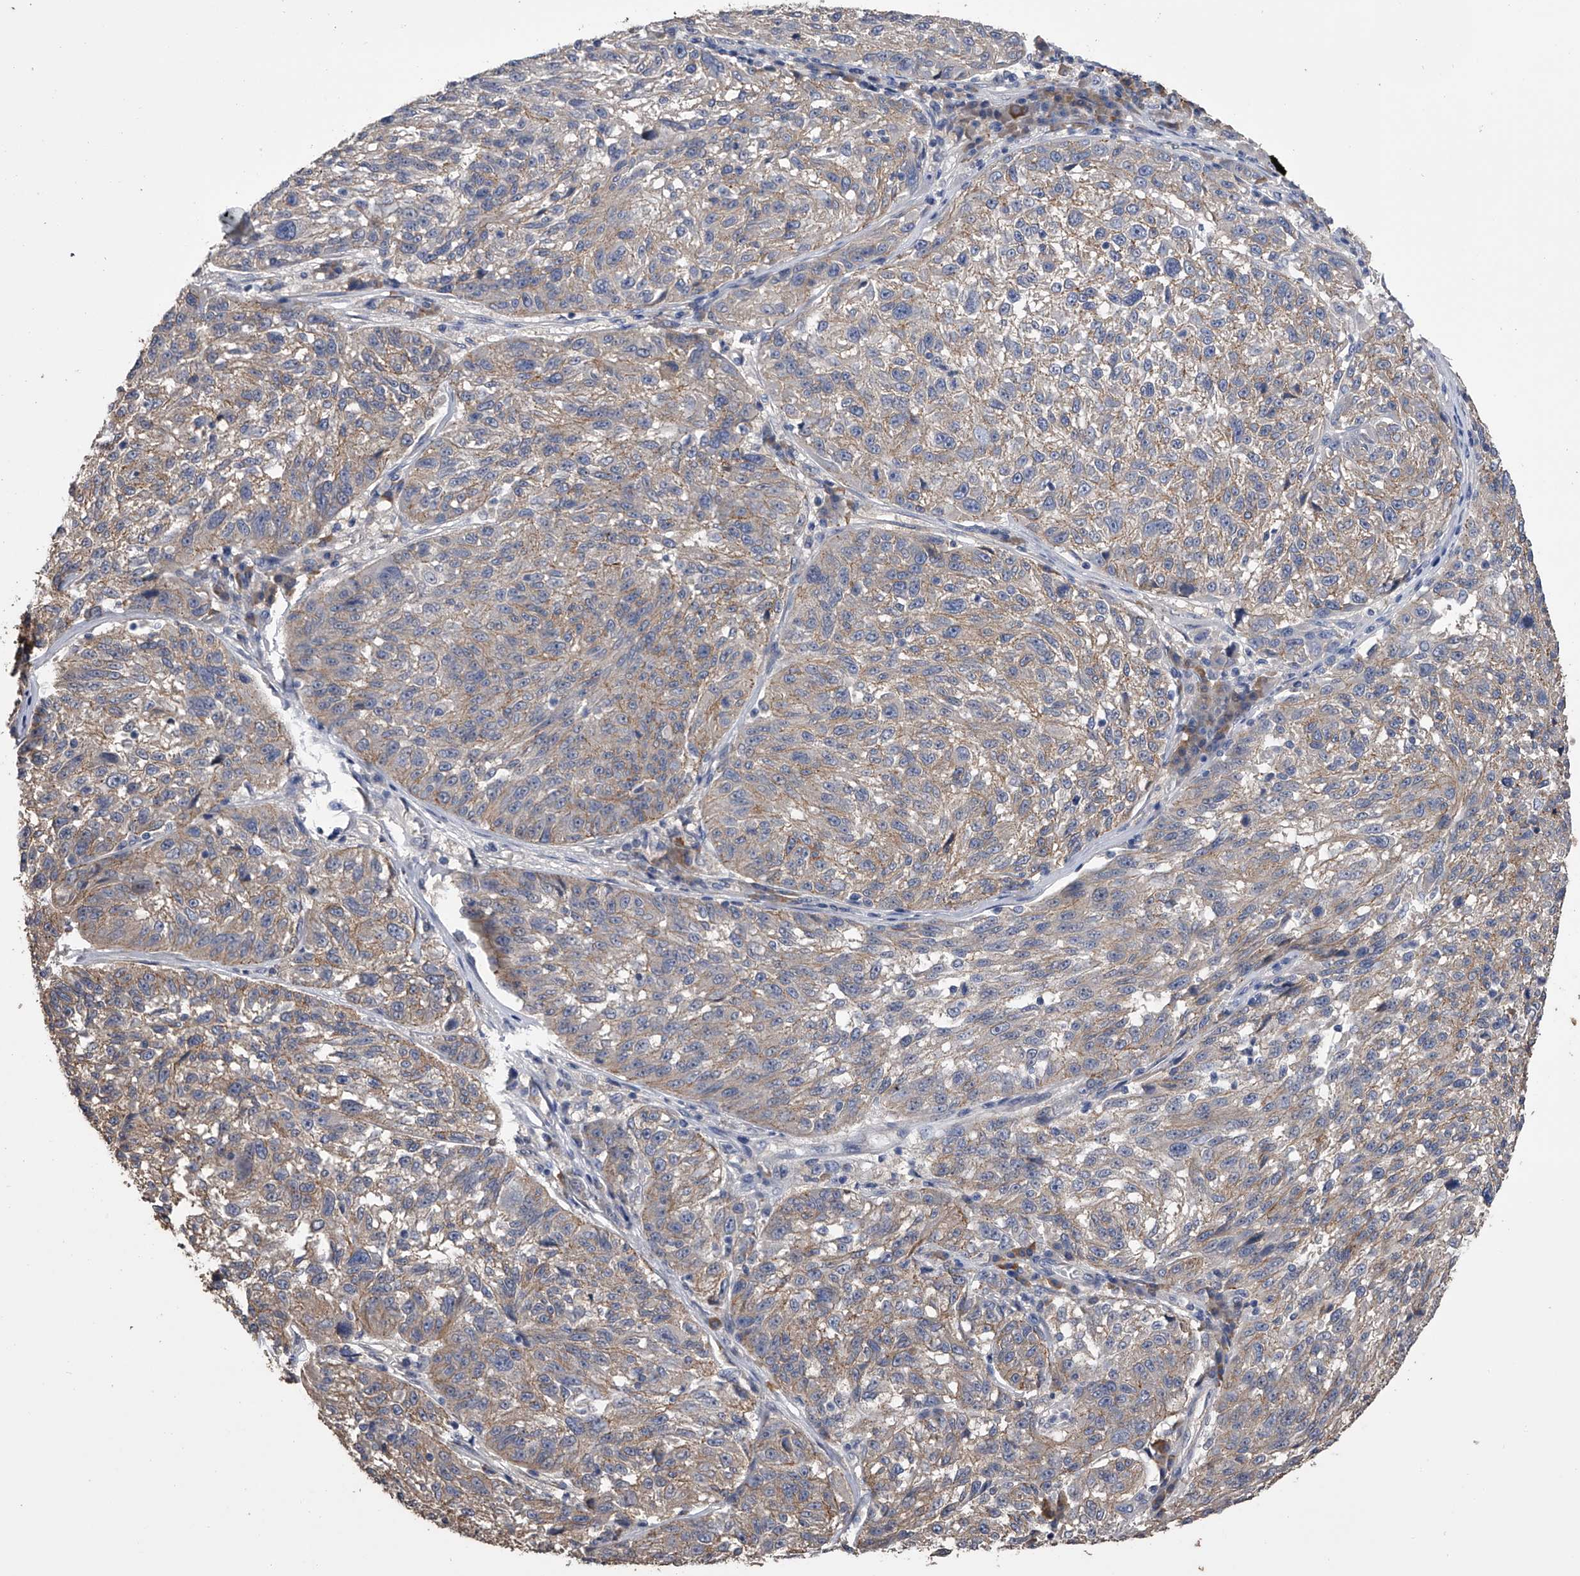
{"staining": {"intensity": "weak", "quantity": "<25%", "location": "cytoplasmic/membranous"}, "tissue": "melanoma", "cell_type": "Tumor cells", "image_type": "cancer", "snomed": [{"axis": "morphology", "description": "Malignant melanoma, NOS"}, {"axis": "topography", "description": "Skin"}], "caption": "An immunohistochemistry image of melanoma is shown. There is no staining in tumor cells of melanoma.", "gene": "ZNF343", "patient": {"sex": "male", "age": 53}}